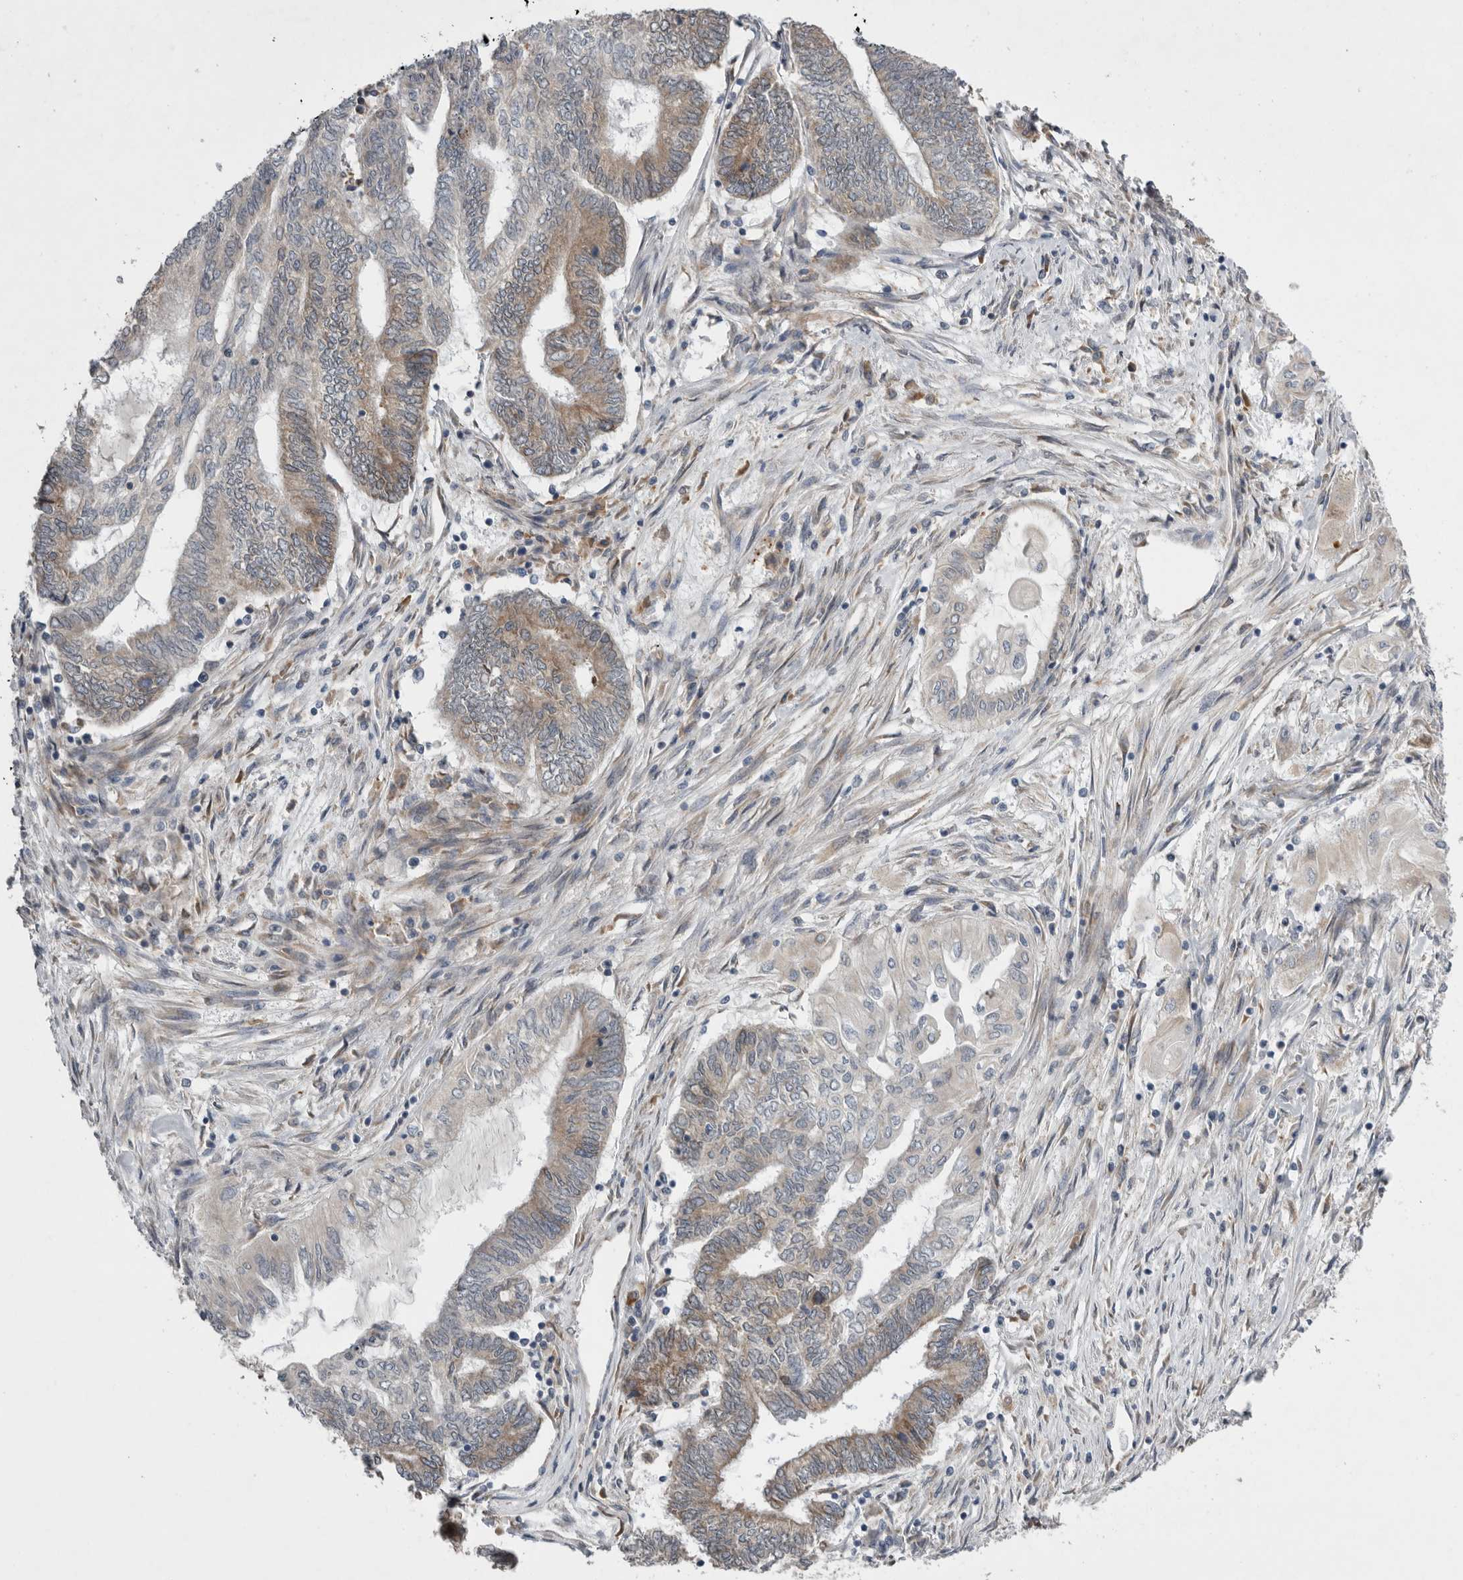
{"staining": {"intensity": "moderate", "quantity": "25%-75%", "location": "cytoplasmic/membranous"}, "tissue": "endometrial cancer", "cell_type": "Tumor cells", "image_type": "cancer", "snomed": [{"axis": "morphology", "description": "Adenocarcinoma, NOS"}, {"axis": "topography", "description": "Uterus"}, {"axis": "topography", "description": "Endometrium"}], "caption": "Brown immunohistochemical staining in endometrial cancer displays moderate cytoplasmic/membranous staining in approximately 25%-75% of tumor cells.", "gene": "GANAB", "patient": {"sex": "female", "age": 70}}